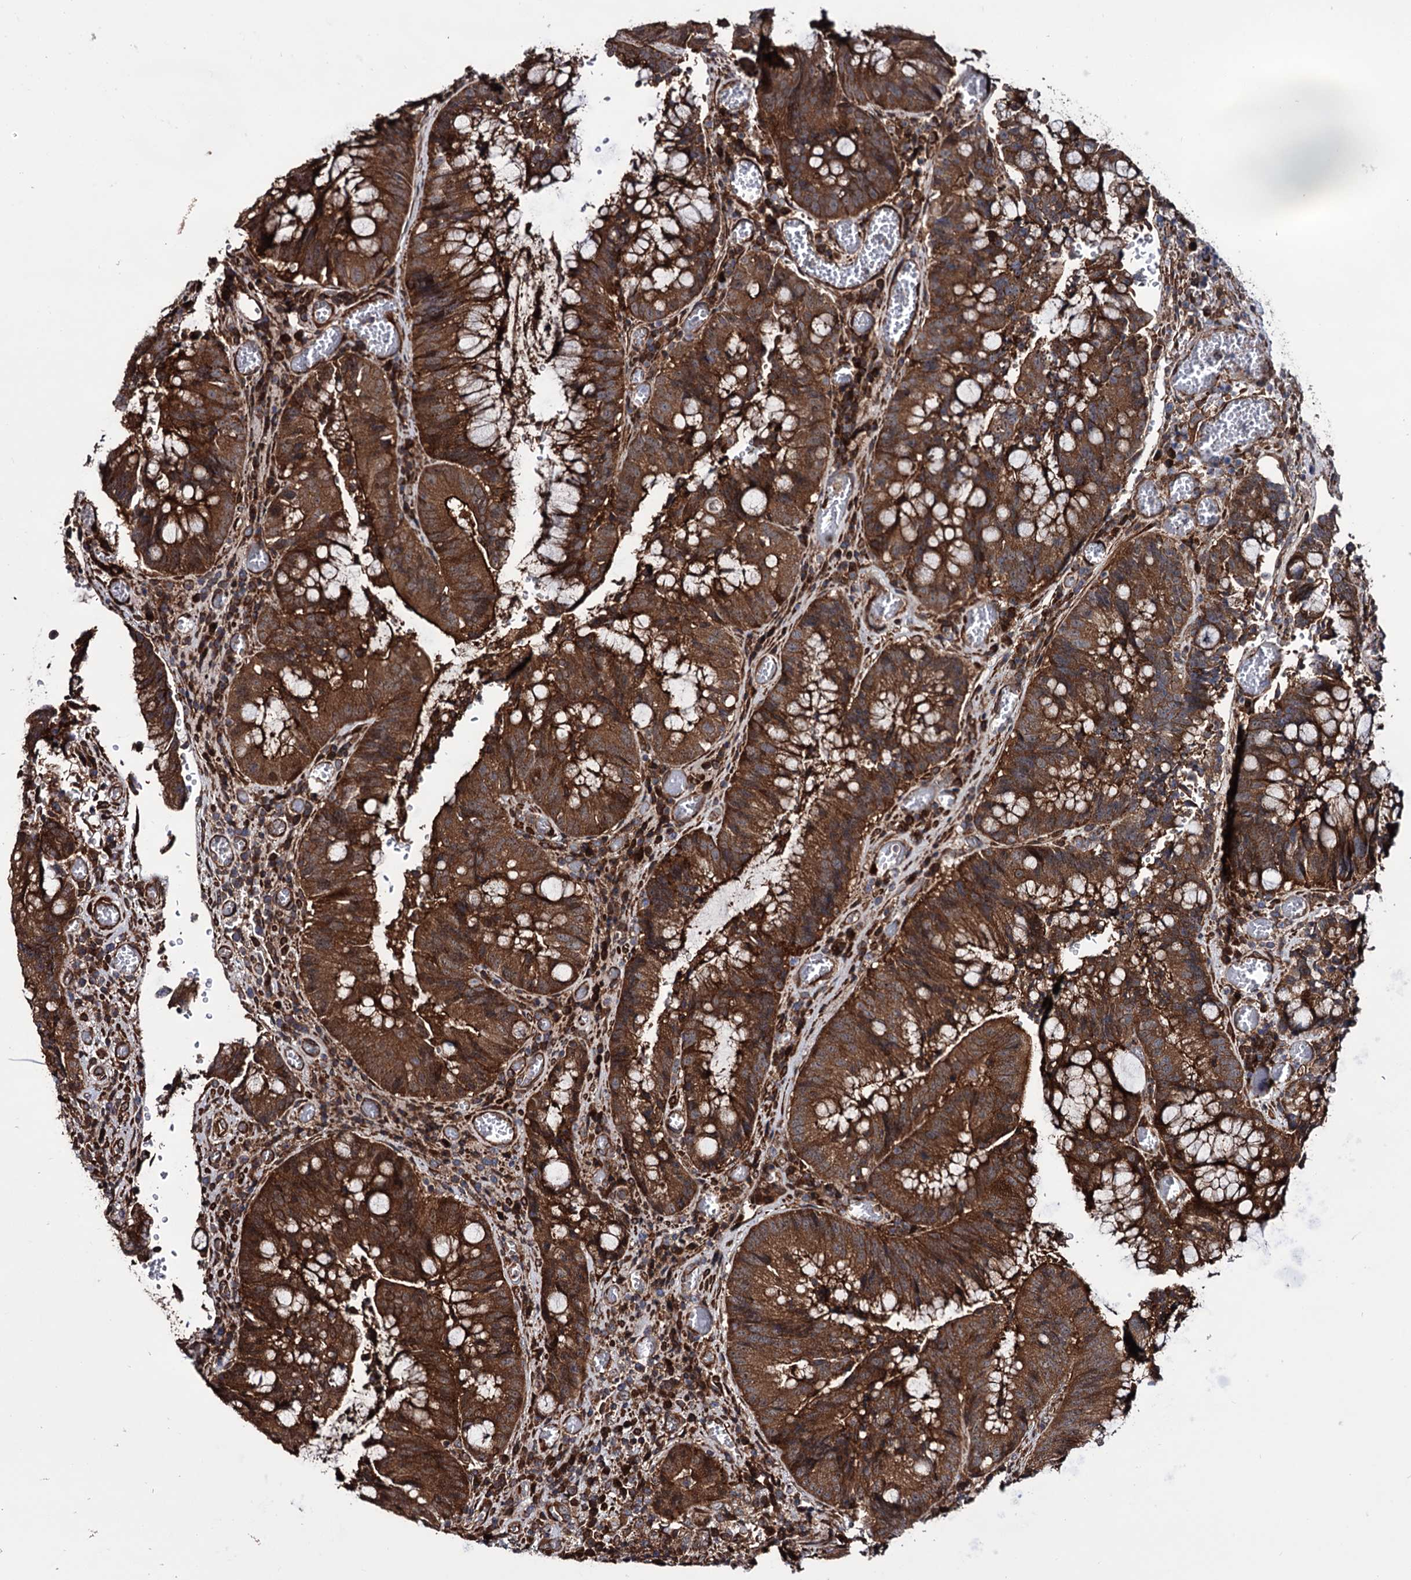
{"staining": {"intensity": "strong", "quantity": ">75%", "location": "cytoplasmic/membranous"}, "tissue": "colorectal cancer", "cell_type": "Tumor cells", "image_type": "cancer", "snomed": [{"axis": "morphology", "description": "Adenocarcinoma, NOS"}, {"axis": "topography", "description": "Rectum"}], "caption": "Strong cytoplasmic/membranous expression is present in about >75% of tumor cells in colorectal adenocarcinoma. The staining was performed using DAB to visualize the protein expression in brown, while the nuclei were stained in blue with hematoxylin (Magnification: 20x).", "gene": "FERMT2", "patient": {"sex": "male", "age": 69}}